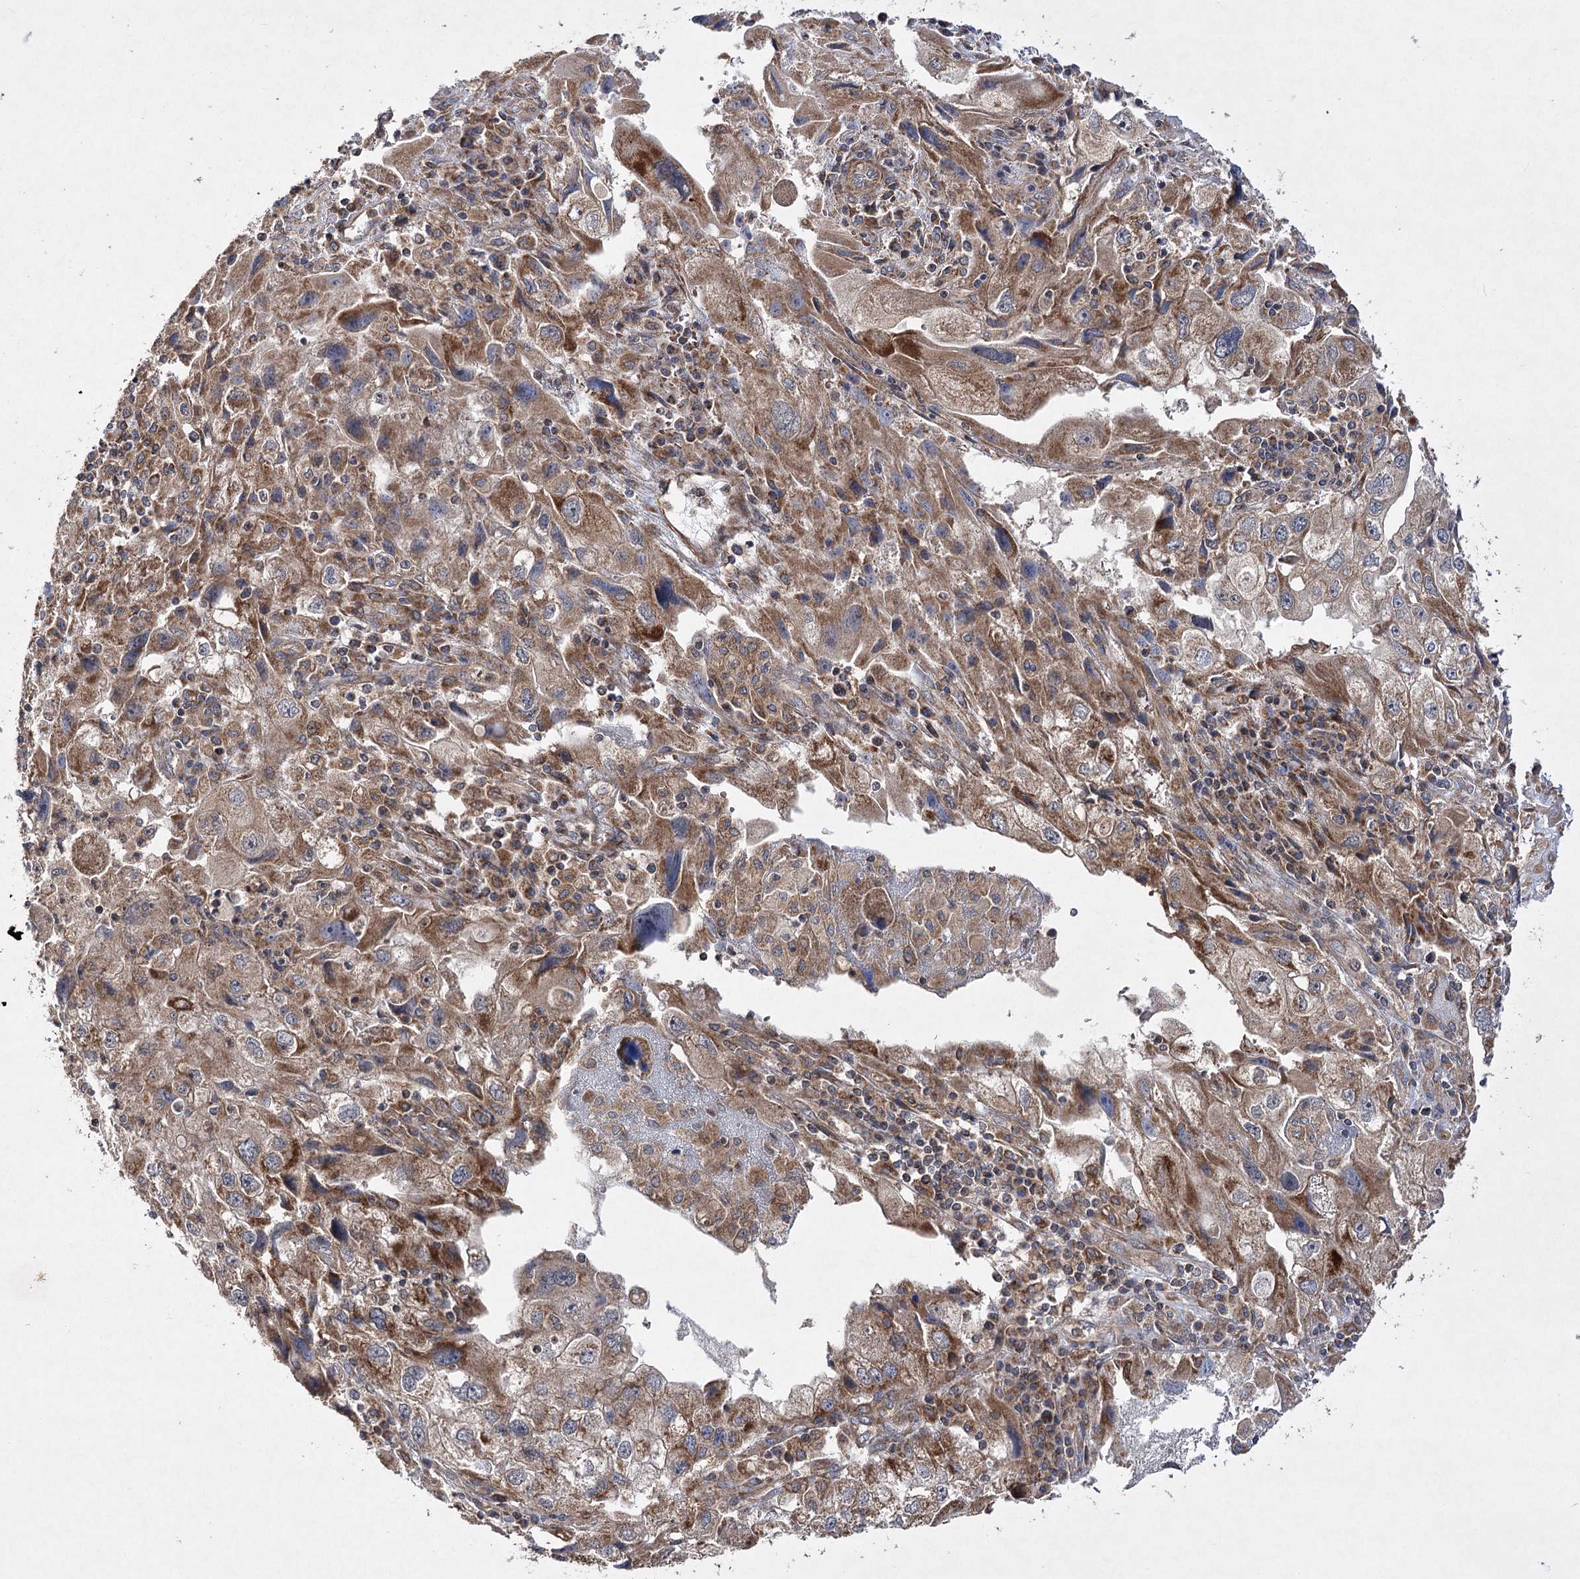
{"staining": {"intensity": "moderate", "quantity": "25%-75%", "location": "cytoplasmic/membranous"}, "tissue": "endometrial cancer", "cell_type": "Tumor cells", "image_type": "cancer", "snomed": [{"axis": "morphology", "description": "Adenocarcinoma, NOS"}, {"axis": "topography", "description": "Endometrium"}], "caption": "IHC (DAB (3,3'-diaminobenzidine)) staining of endometrial cancer (adenocarcinoma) exhibits moderate cytoplasmic/membranous protein staining in about 25%-75% of tumor cells.", "gene": "DNAJC13", "patient": {"sex": "female", "age": 49}}